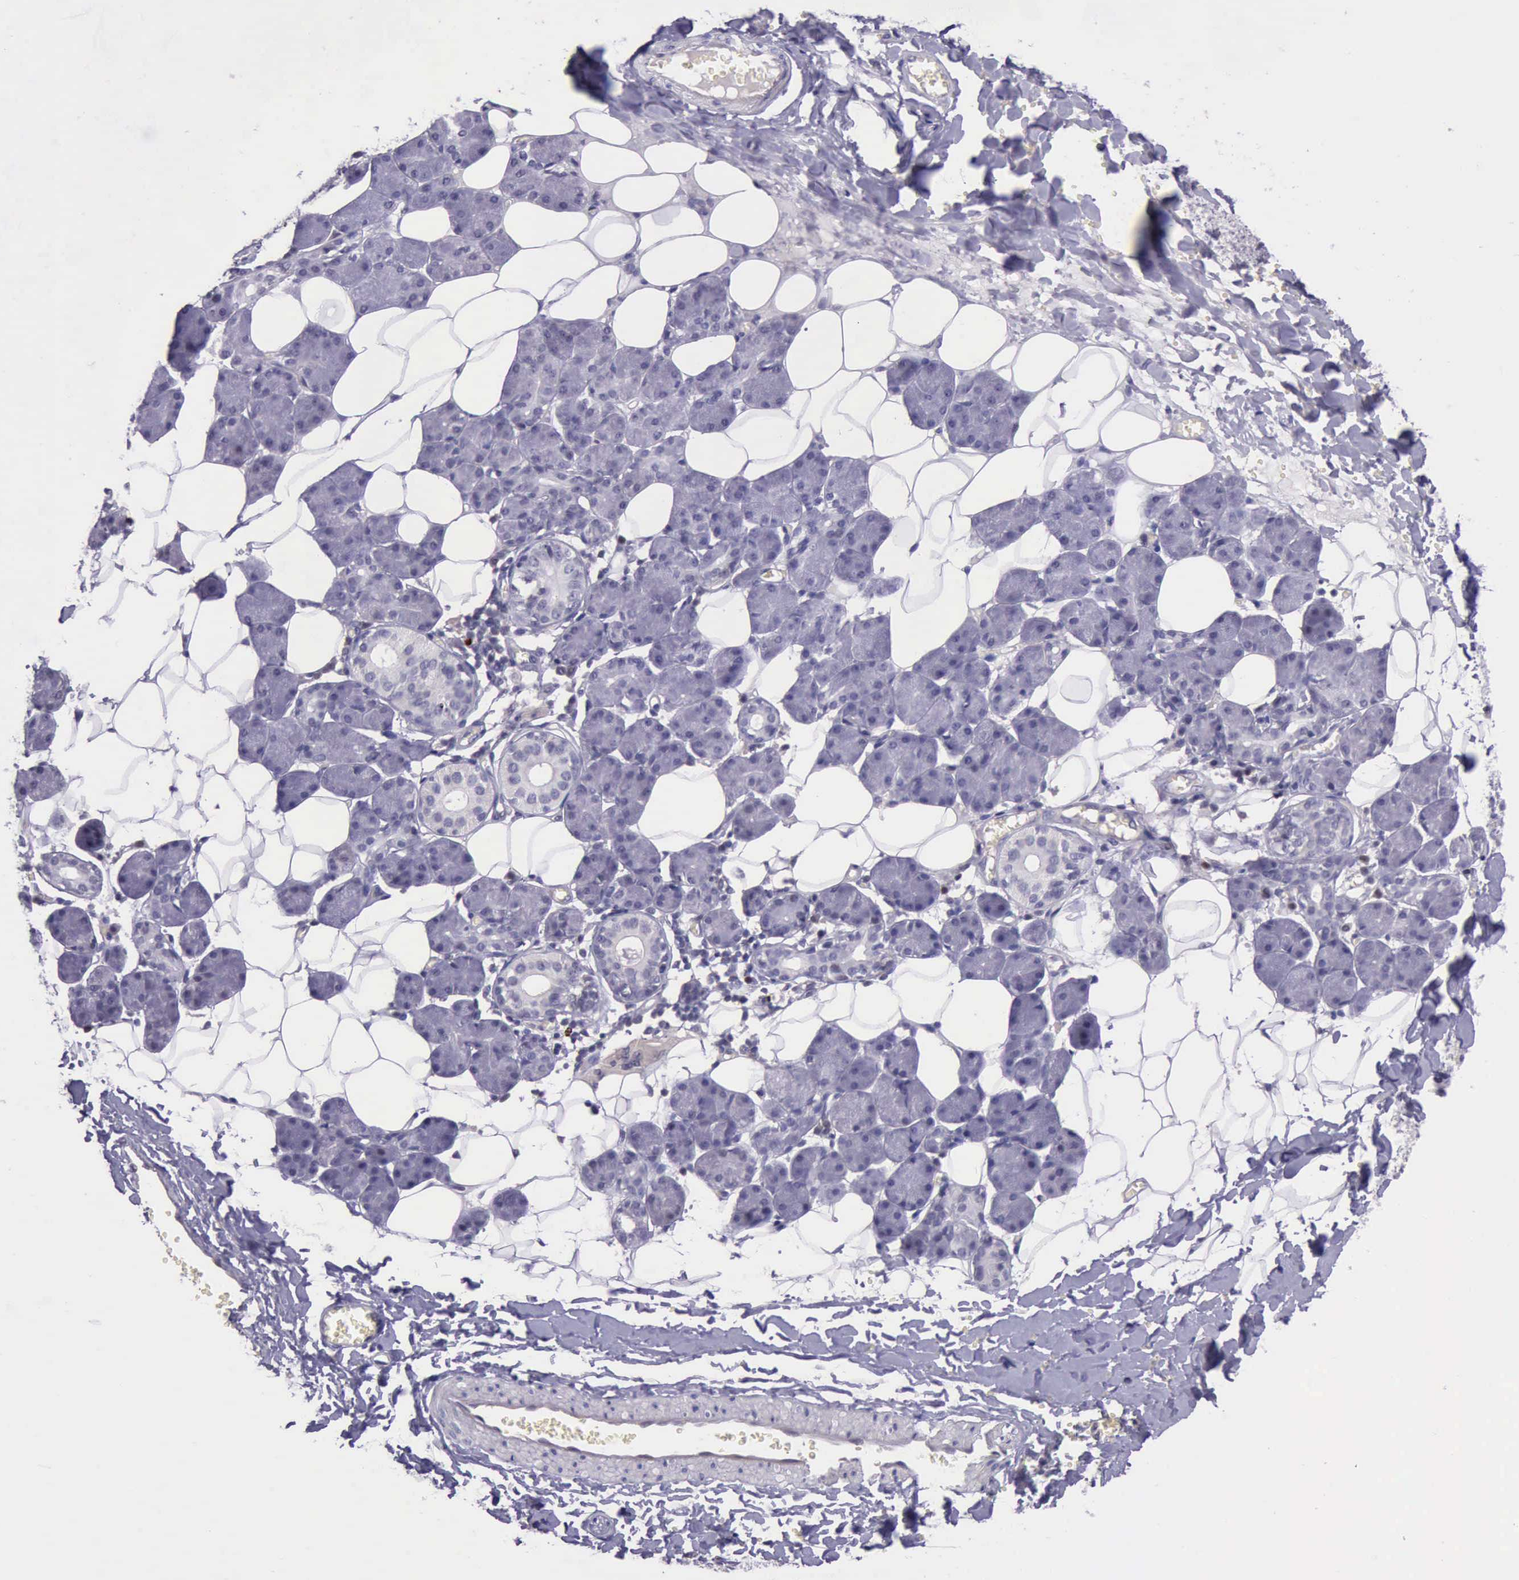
{"staining": {"intensity": "weak", "quantity": "<25%", "location": "nuclear"}, "tissue": "salivary gland", "cell_type": "Glandular cells", "image_type": "normal", "snomed": [{"axis": "morphology", "description": "Normal tissue, NOS"}, {"axis": "morphology", "description": "Adenoma, NOS"}, {"axis": "topography", "description": "Salivary gland"}], "caption": "Micrograph shows no protein positivity in glandular cells of unremarkable salivary gland. (Immunohistochemistry (ihc), brightfield microscopy, high magnification).", "gene": "PARP1", "patient": {"sex": "female", "age": 32}}